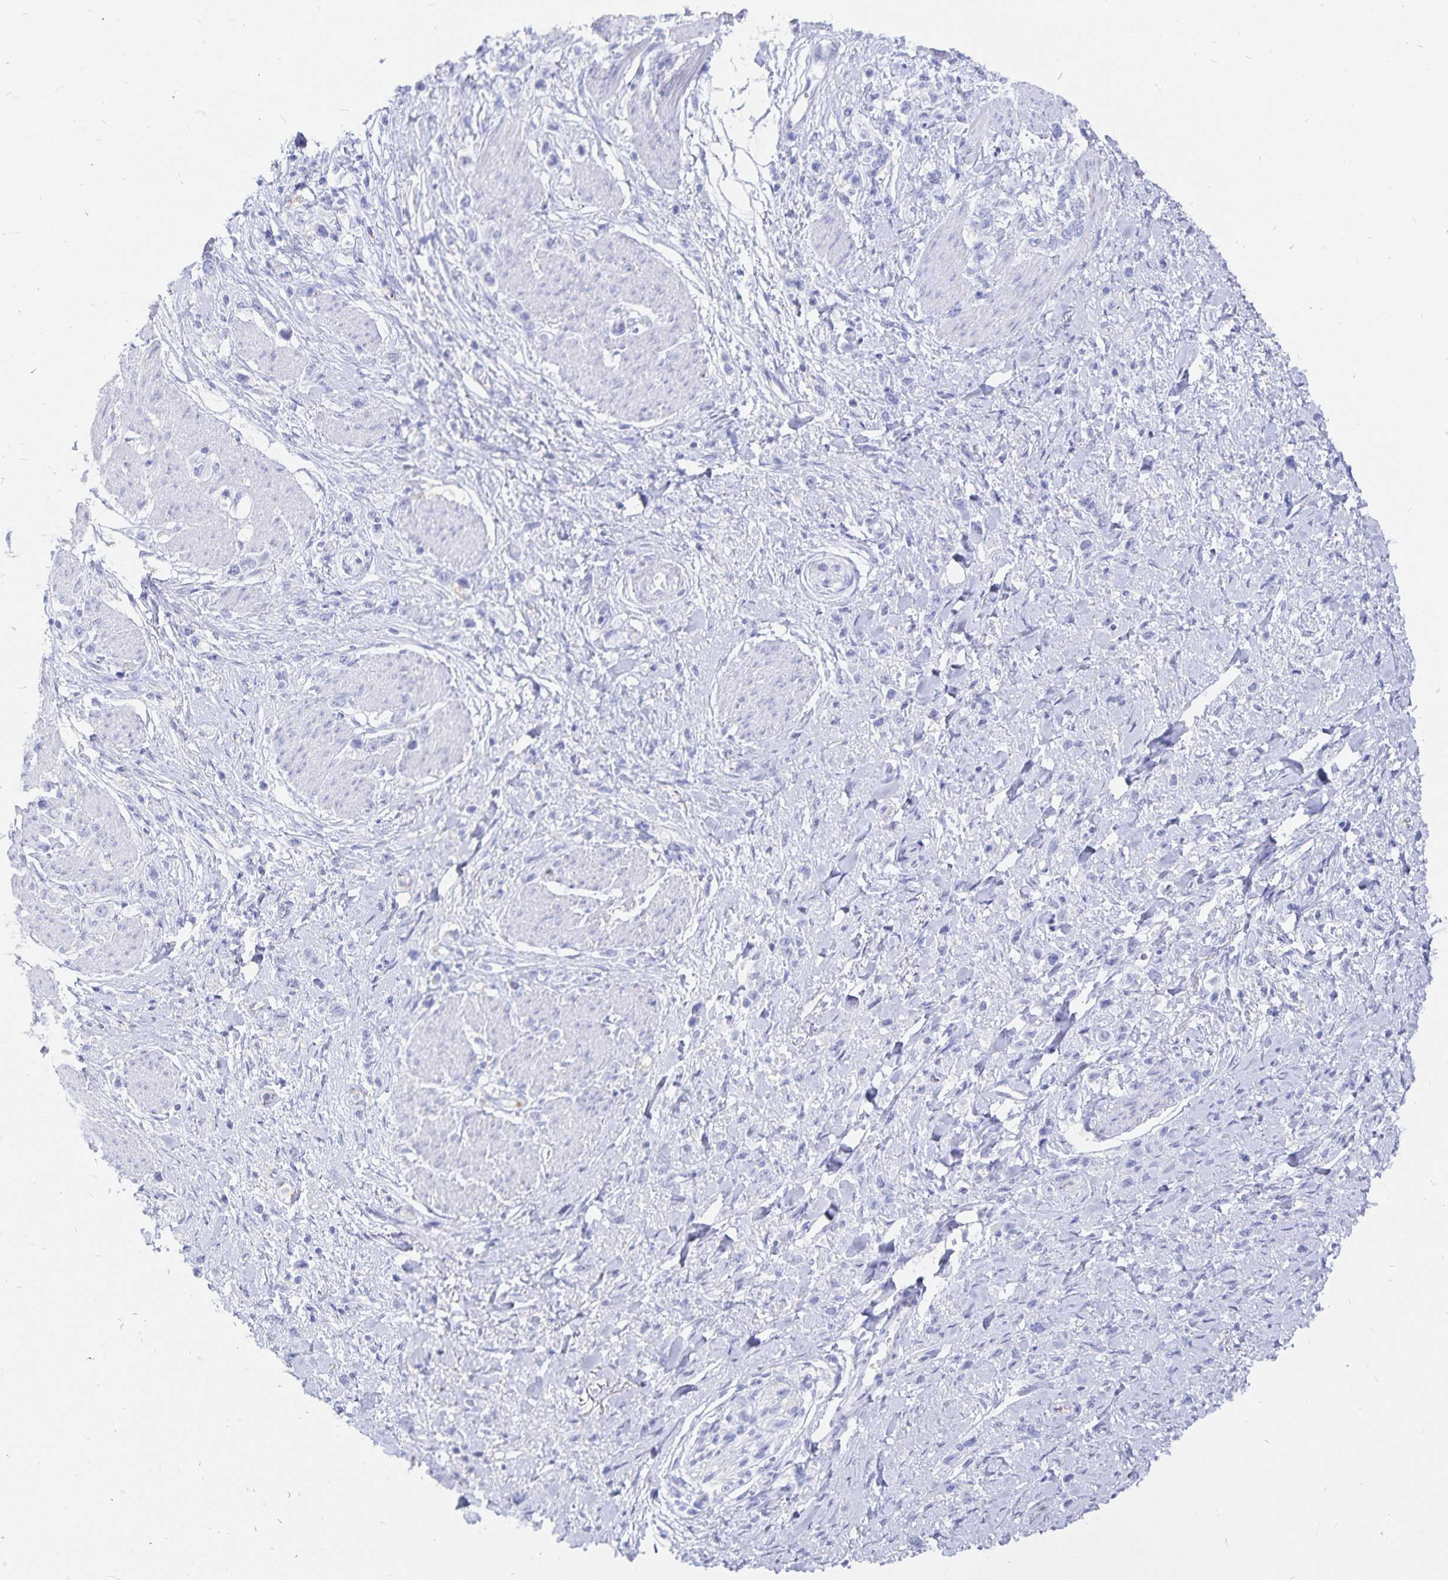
{"staining": {"intensity": "negative", "quantity": "none", "location": "none"}, "tissue": "stomach cancer", "cell_type": "Tumor cells", "image_type": "cancer", "snomed": [{"axis": "morphology", "description": "Adenocarcinoma, NOS"}, {"axis": "topography", "description": "Stomach"}], "caption": "Adenocarcinoma (stomach) was stained to show a protein in brown. There is no significant expression in tumor cells. (Stains: DAB (3,3'-diaminobenzidine) IHC with hematoxylin counter stain, Microscopy: brightfield microscopy at high magnification).", "gene": "INSL5", "patient": {"sex": "female", "age": 65}}